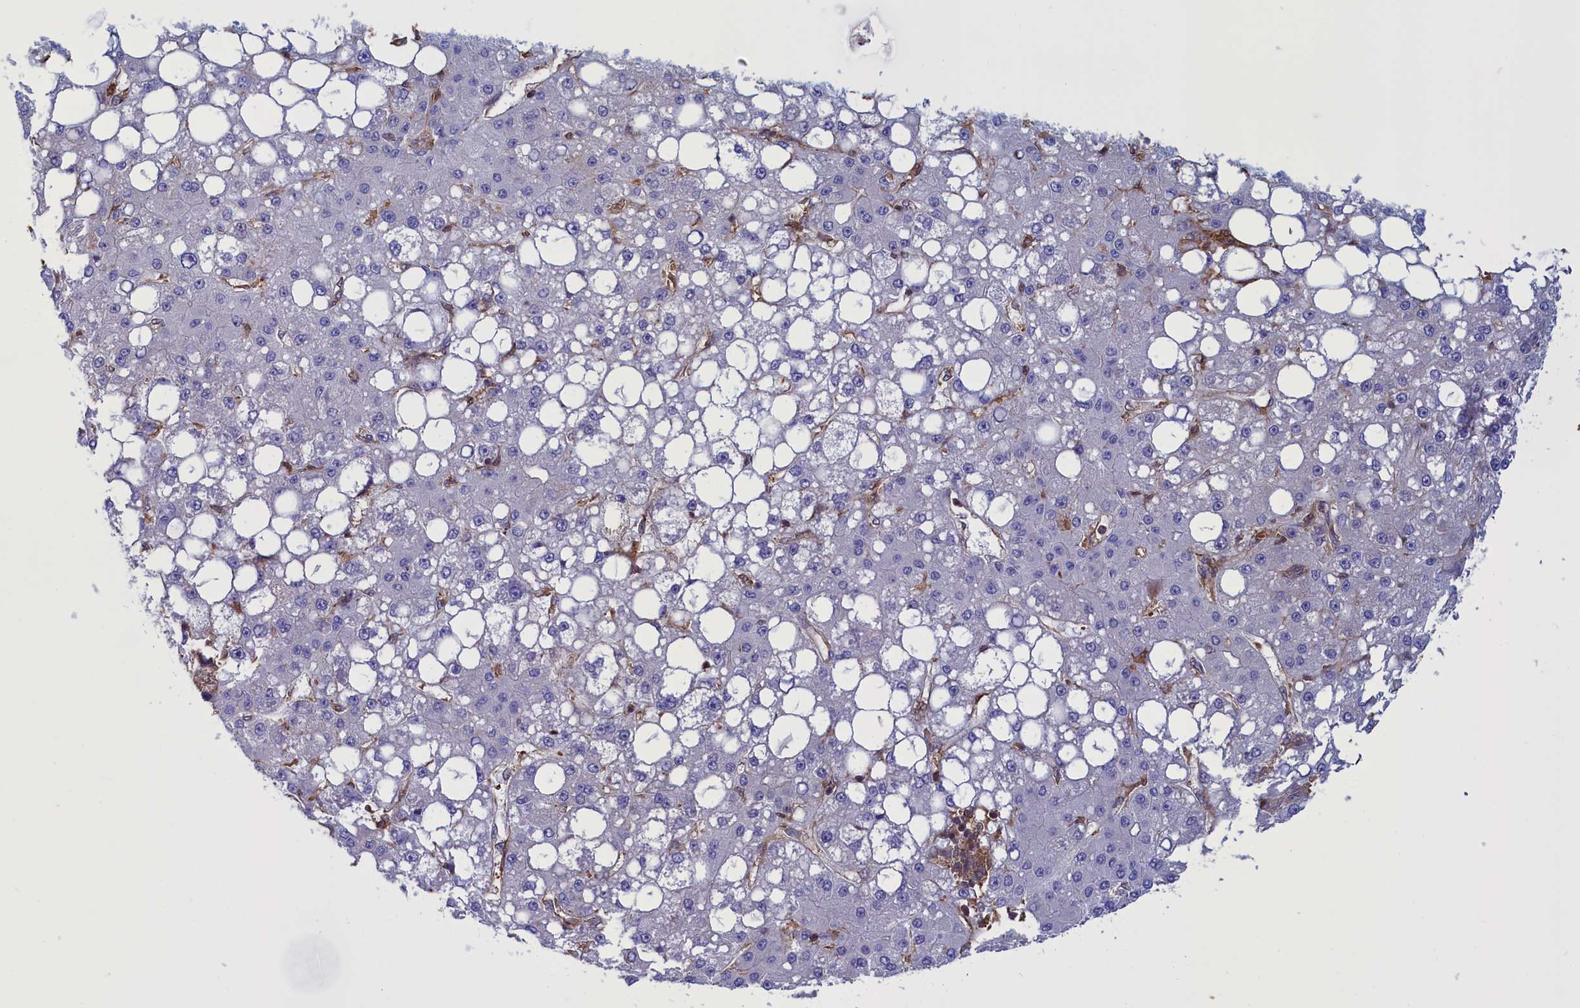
{"staining": {"intensity": "negative", "quantity": "none", "location": "none"}, "tissue": "liver cancer", "cell_type": "Tumor cells", "image_type": "cancer", "snomed": [{"axis": "morphology", "description": "Carcinoma, Hepatocellular, NOS"}, {"axis": "topography", "description": "Liver"}], "caption": "Protein analysis of liver cancer shows no significant positivity in tumor cells.", "gene": "ARHGAP18", "patient": {"sex": "male", "age": 67}}